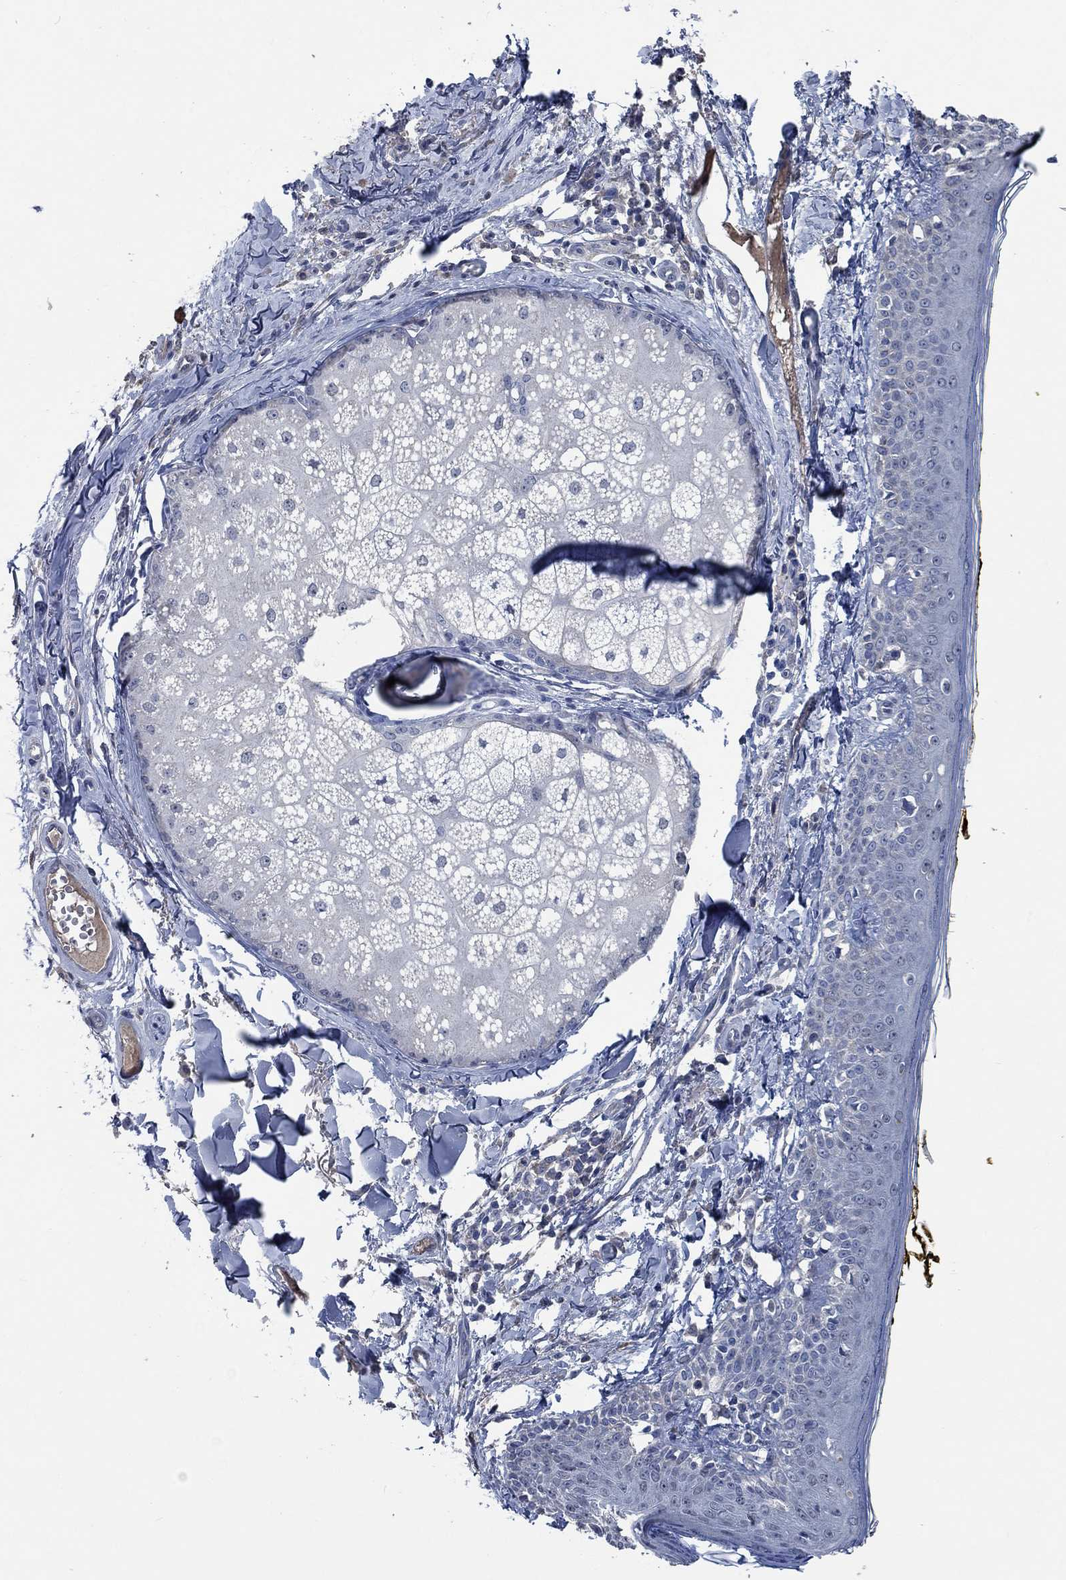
{"staining": {"intensity": "negative", "quantity": "none", "location": "none"}, "tissue": "skin", "cell_type": "Fibroblasts", "image_type": "normal", "snomed": [{"axis": "morphology", "description": "Normal tissue, NOS"}, {"axis": "topography", "description": "Skin"}], "caption": "DAB immunohistochemical staining of benign skin shows no significant expression in fibroblasts.", "gene": "OBSCN", "patient": {"sex": "male", "age": 76}}